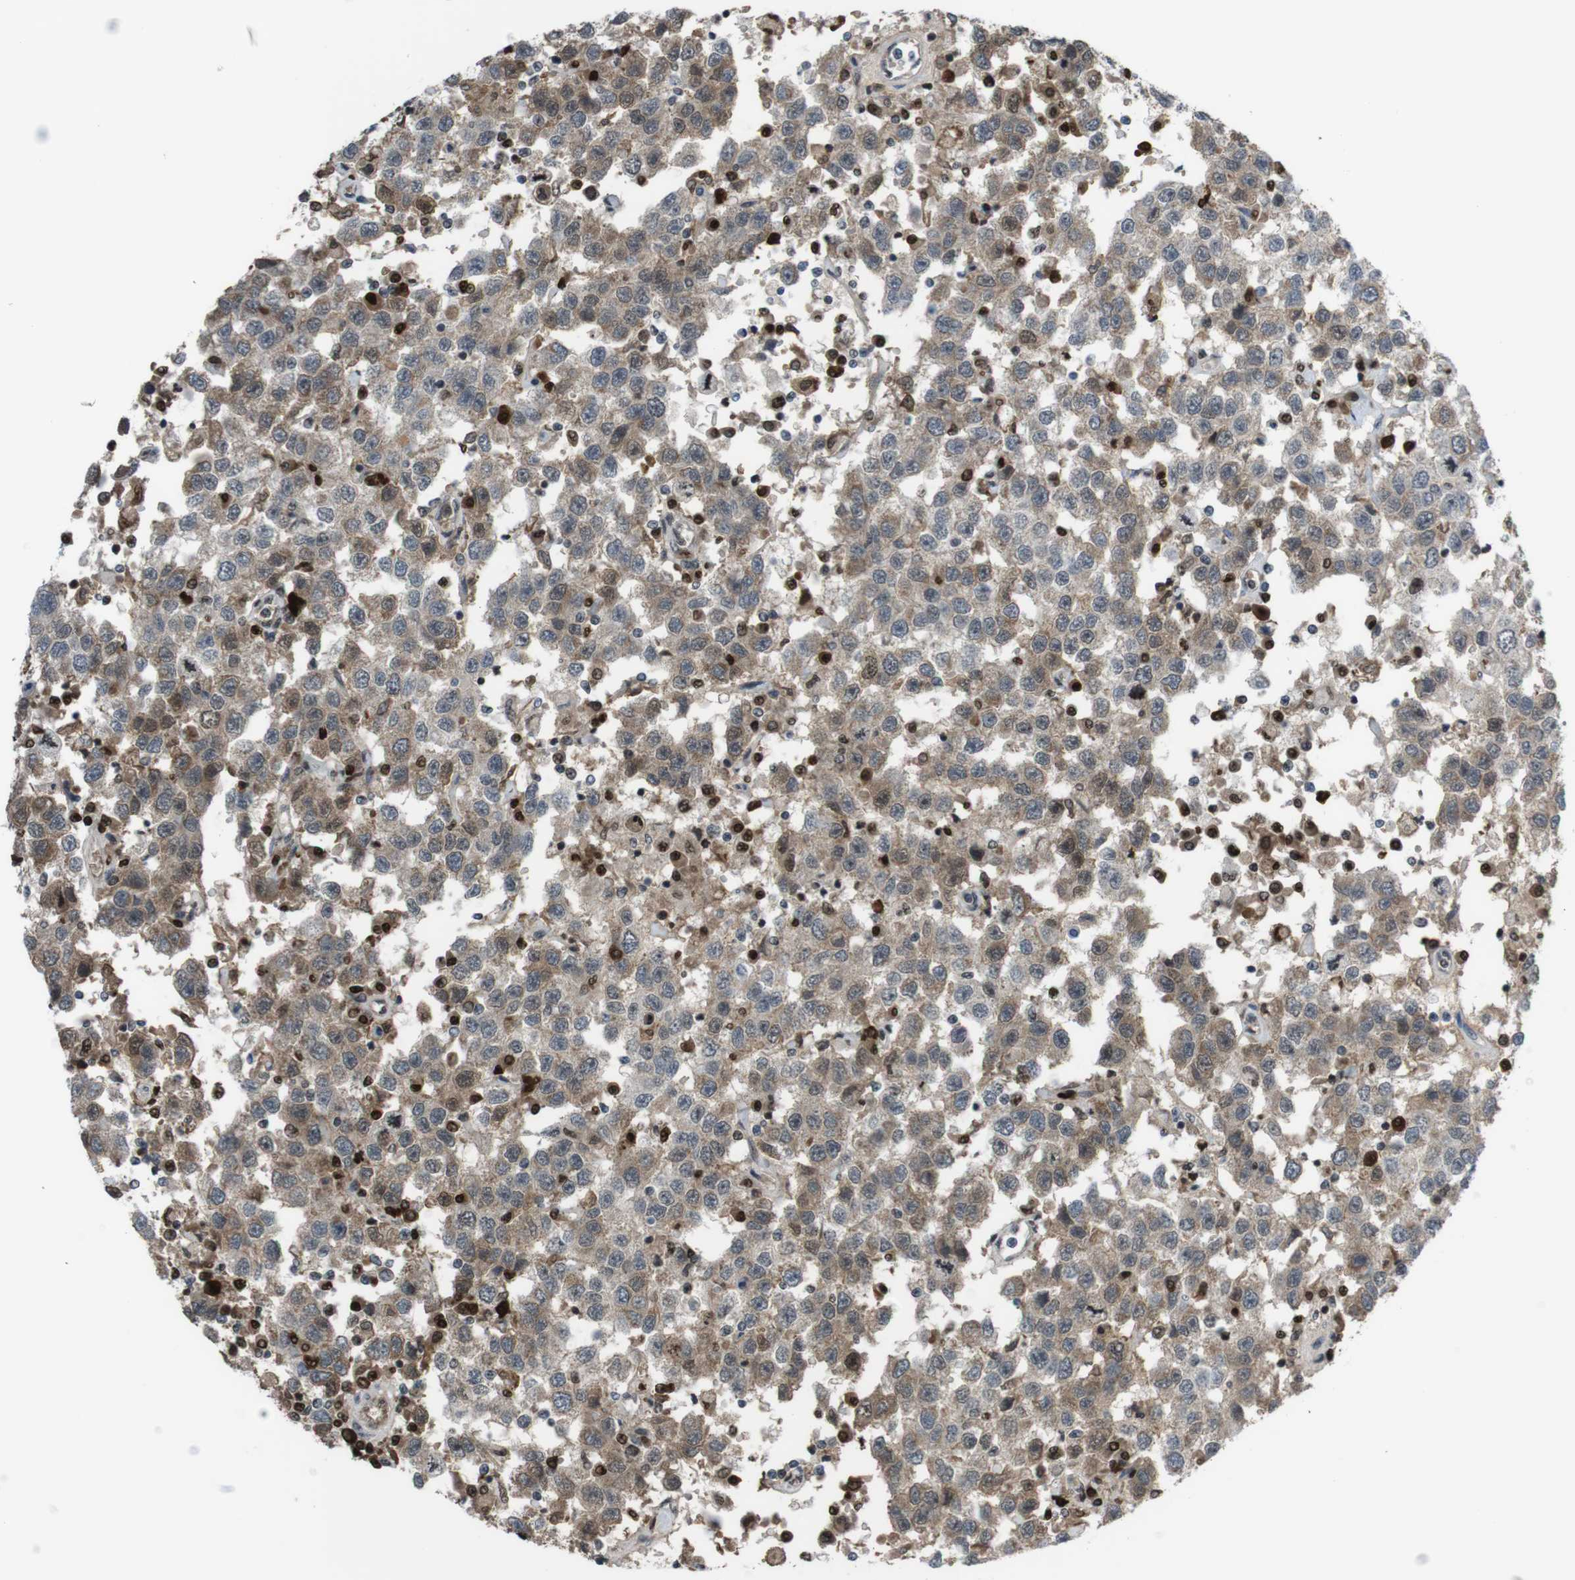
{"staining": {"intensity": "weak", "quantity": ">75%", "location": "cytoplasmic/membranous,nuclear"}, "tissue": "testis cancer", "cell_type": "Tumor cells", "image_type": "cancer", "snomed": [{"axis": "morphology", "description": "Seminoma, NOS"}, {"axis": "topography", "description": "Testis"}], "caption": "Human seminoma (testis) stained for a protein (brown) displays weak cytoplasmic/membranous and nuclear positive expression in about >75% of tumor cells.", "gene": "SUB1", "patient": {"sex": "male", "age": 41}}